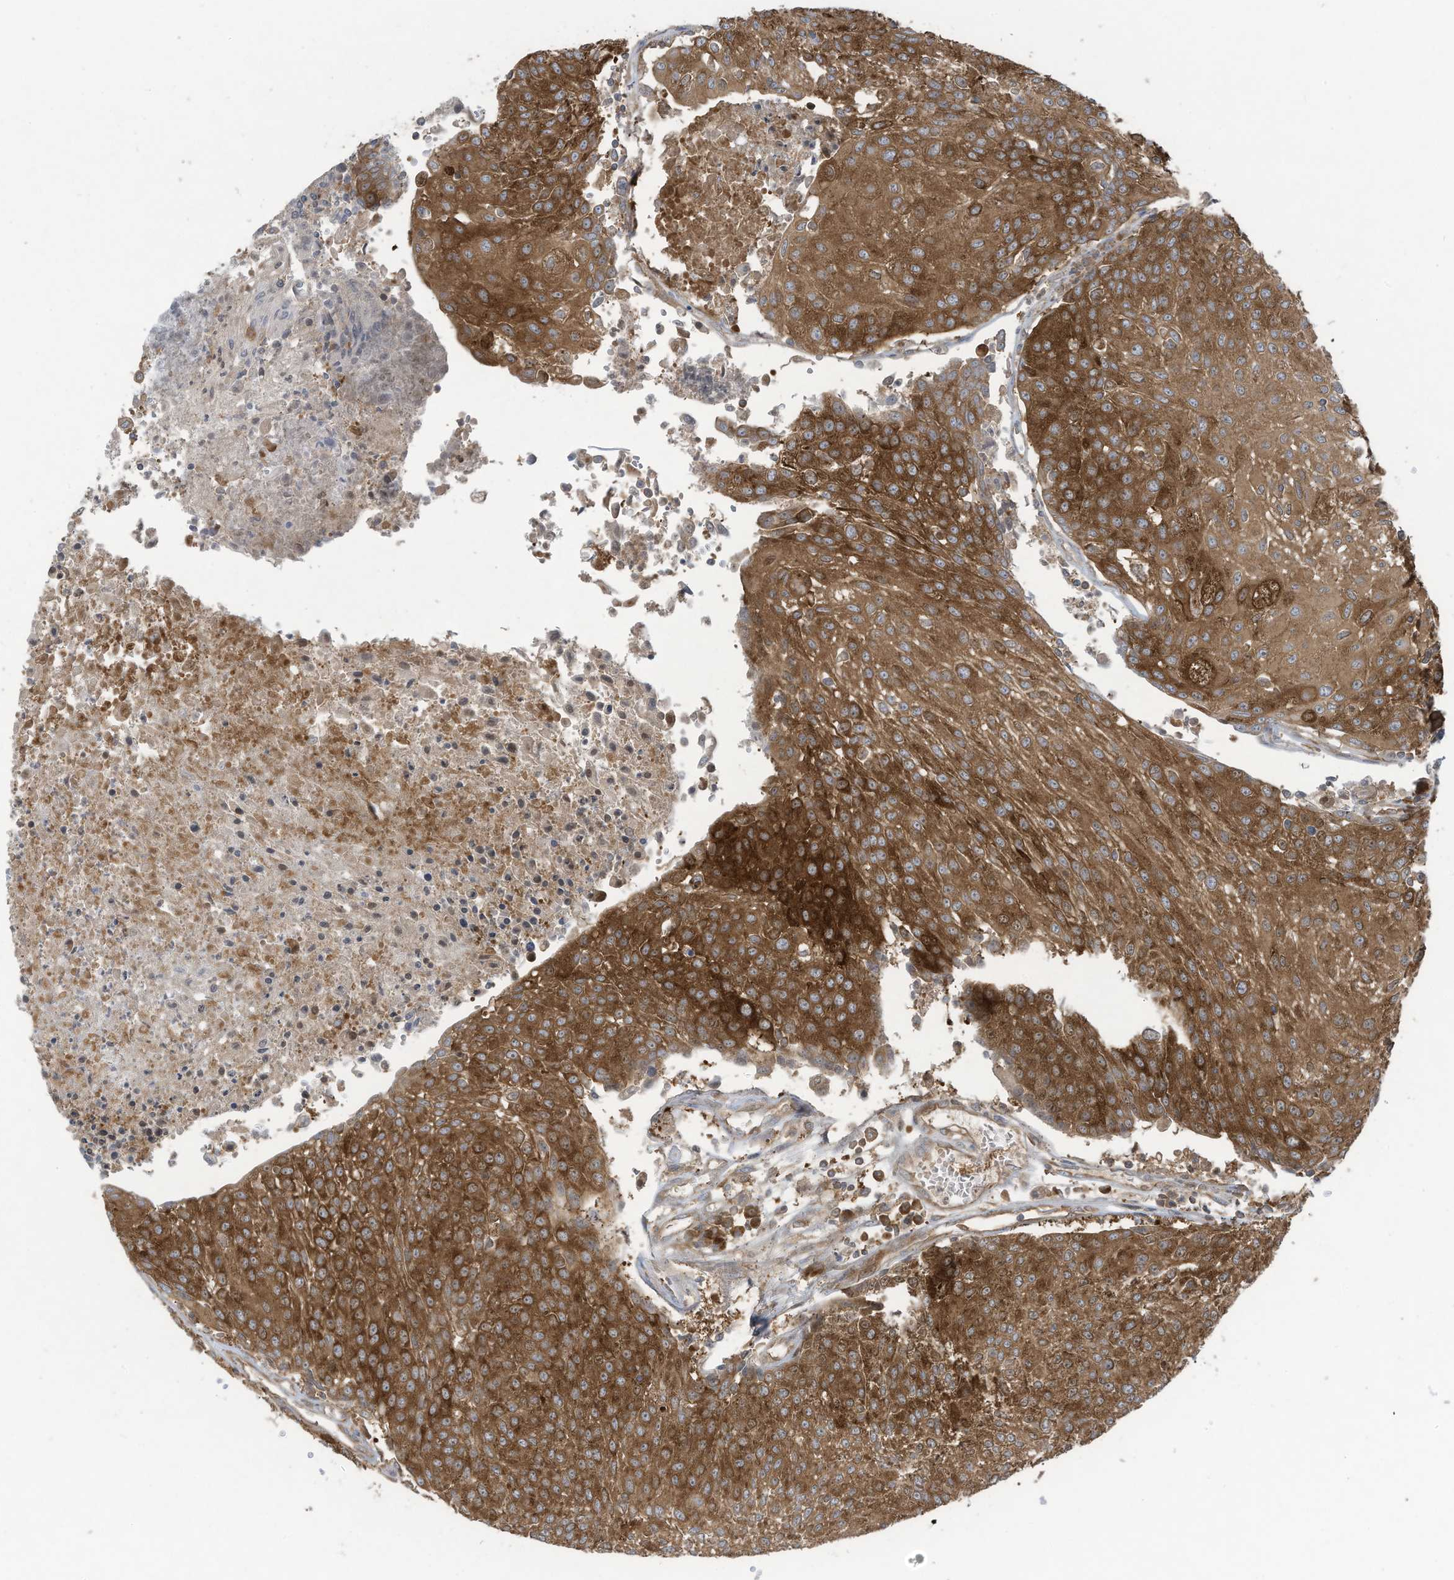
{"staining": {"intensity": "moderate", "quantity": ">75%", "location": "cytoplasmic/membranous"}, "tissue": "urothelial cancer", "cell_type": "Tumor cells", "image_type": "cancer", "snomed": [{"axis": "morphology", "description": "Urothelial carcinoma, High grade"}, {"axis": "topography", "description": "Urinary bladder"}], "caption": "High-magnification brightfield microscopy of urothelial cancer stained with DAB (brown) and counterstained with hematoxylin (blue). tumor cells exhibit moderate cytoplasmic/membranous staining is identified in about>75% of cells.", "gene": "OLA1", "patient": {"sex": "female", "age": 85}}